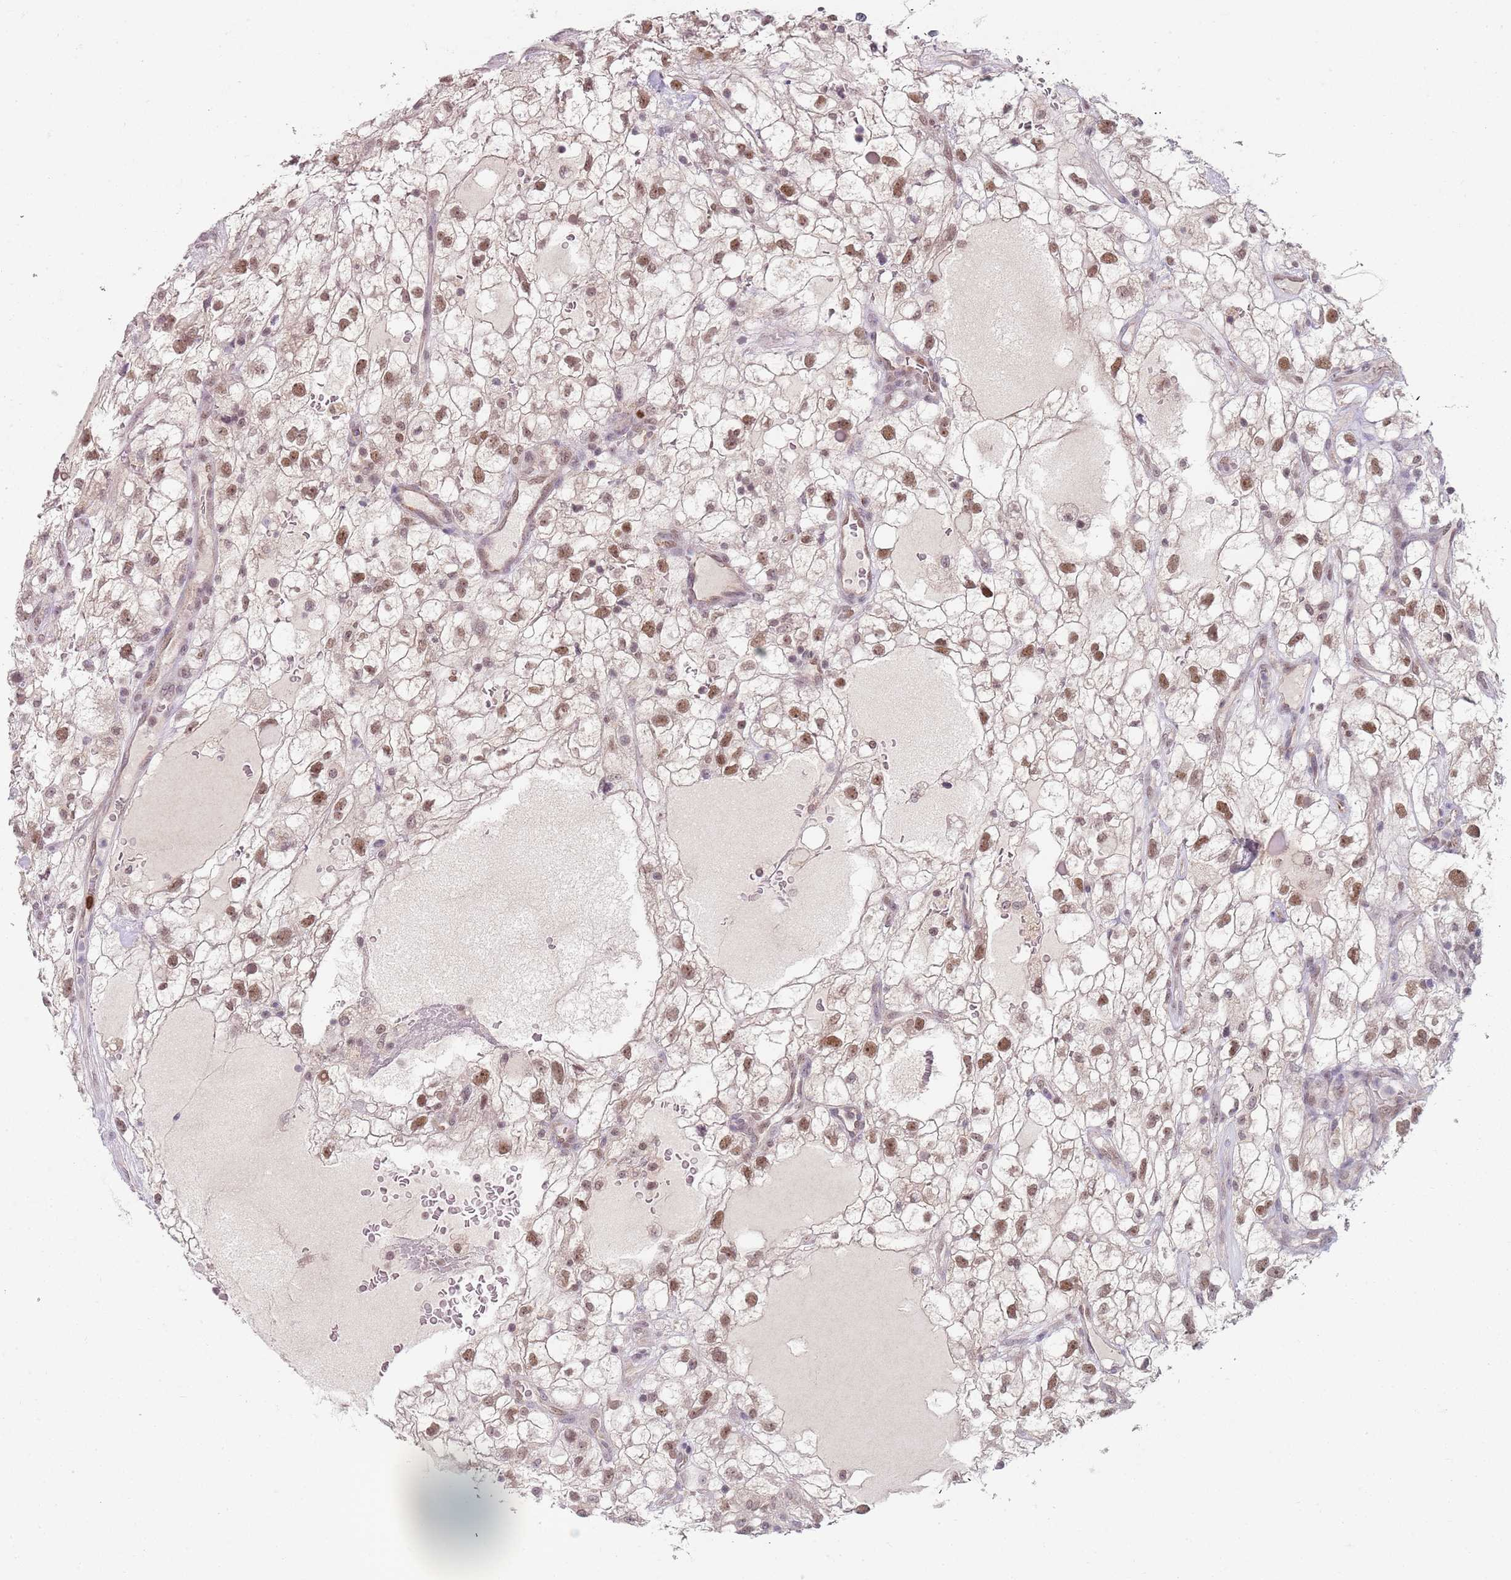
{"staining": {"intensity": "moderate", "quantity": ">75%", "location": "nuclear"}, "tissue": "renal cancer", "cell_type": "Tumor cells", "image_type": "cancer", "snomed": [{"axis": "morphology", "description": "Adenocarcinoma, NOS"}, {"axis": "topography", "description": "Kidney"}], "caption": "Immunohistochemistry (IHC) staining of renal adenocarcinoma, which displays medium levels of moderate nuclear staining in about >75% of tumor cells indicating moderate nuclear protein positivity. The staining was performed using DAB (3,3'-diaminobenzidine) (brown) for protein detection and nuclei were counterstained in hematoxylin (blue).", "gene": "SMARCAL1", "patient": {"sex": "male", "age": 59}}